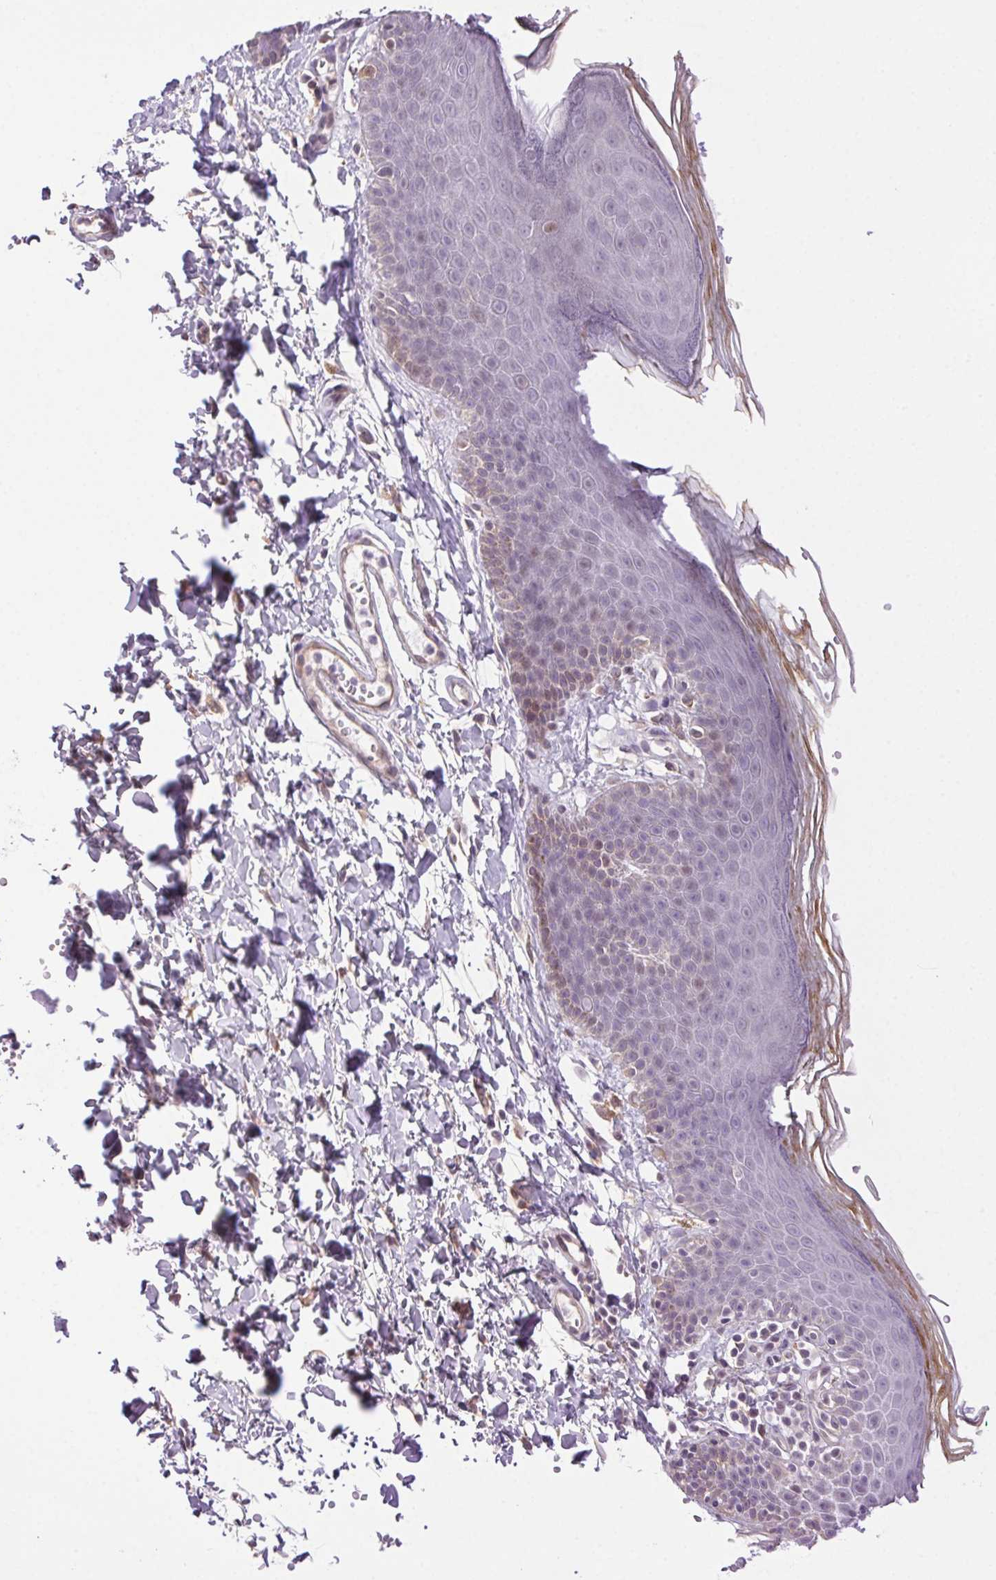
{"staining": {"intensity": "weak", "quantity": "<25%", "location": "nuclear"}, "tissue": "skin", "cell_type": "Epidermal cells", "image_type": "normal", "snomed": [{"axis": "morphology", "description": "Normal tissue, NOS"}, {"axis": "topography", "description": "Anal"}], "caption": "Immunohistochemistry (IHC) micrograph of unremarkable skin: skin stained with DAB demonstrates no significant protein positivity in epidermal cells. (Brightfield microscopy of DAB immunohistochemistry (IHC) at high magnification).", "gene": "SYT11", "patient": {"sex": "male", "age": 53}}